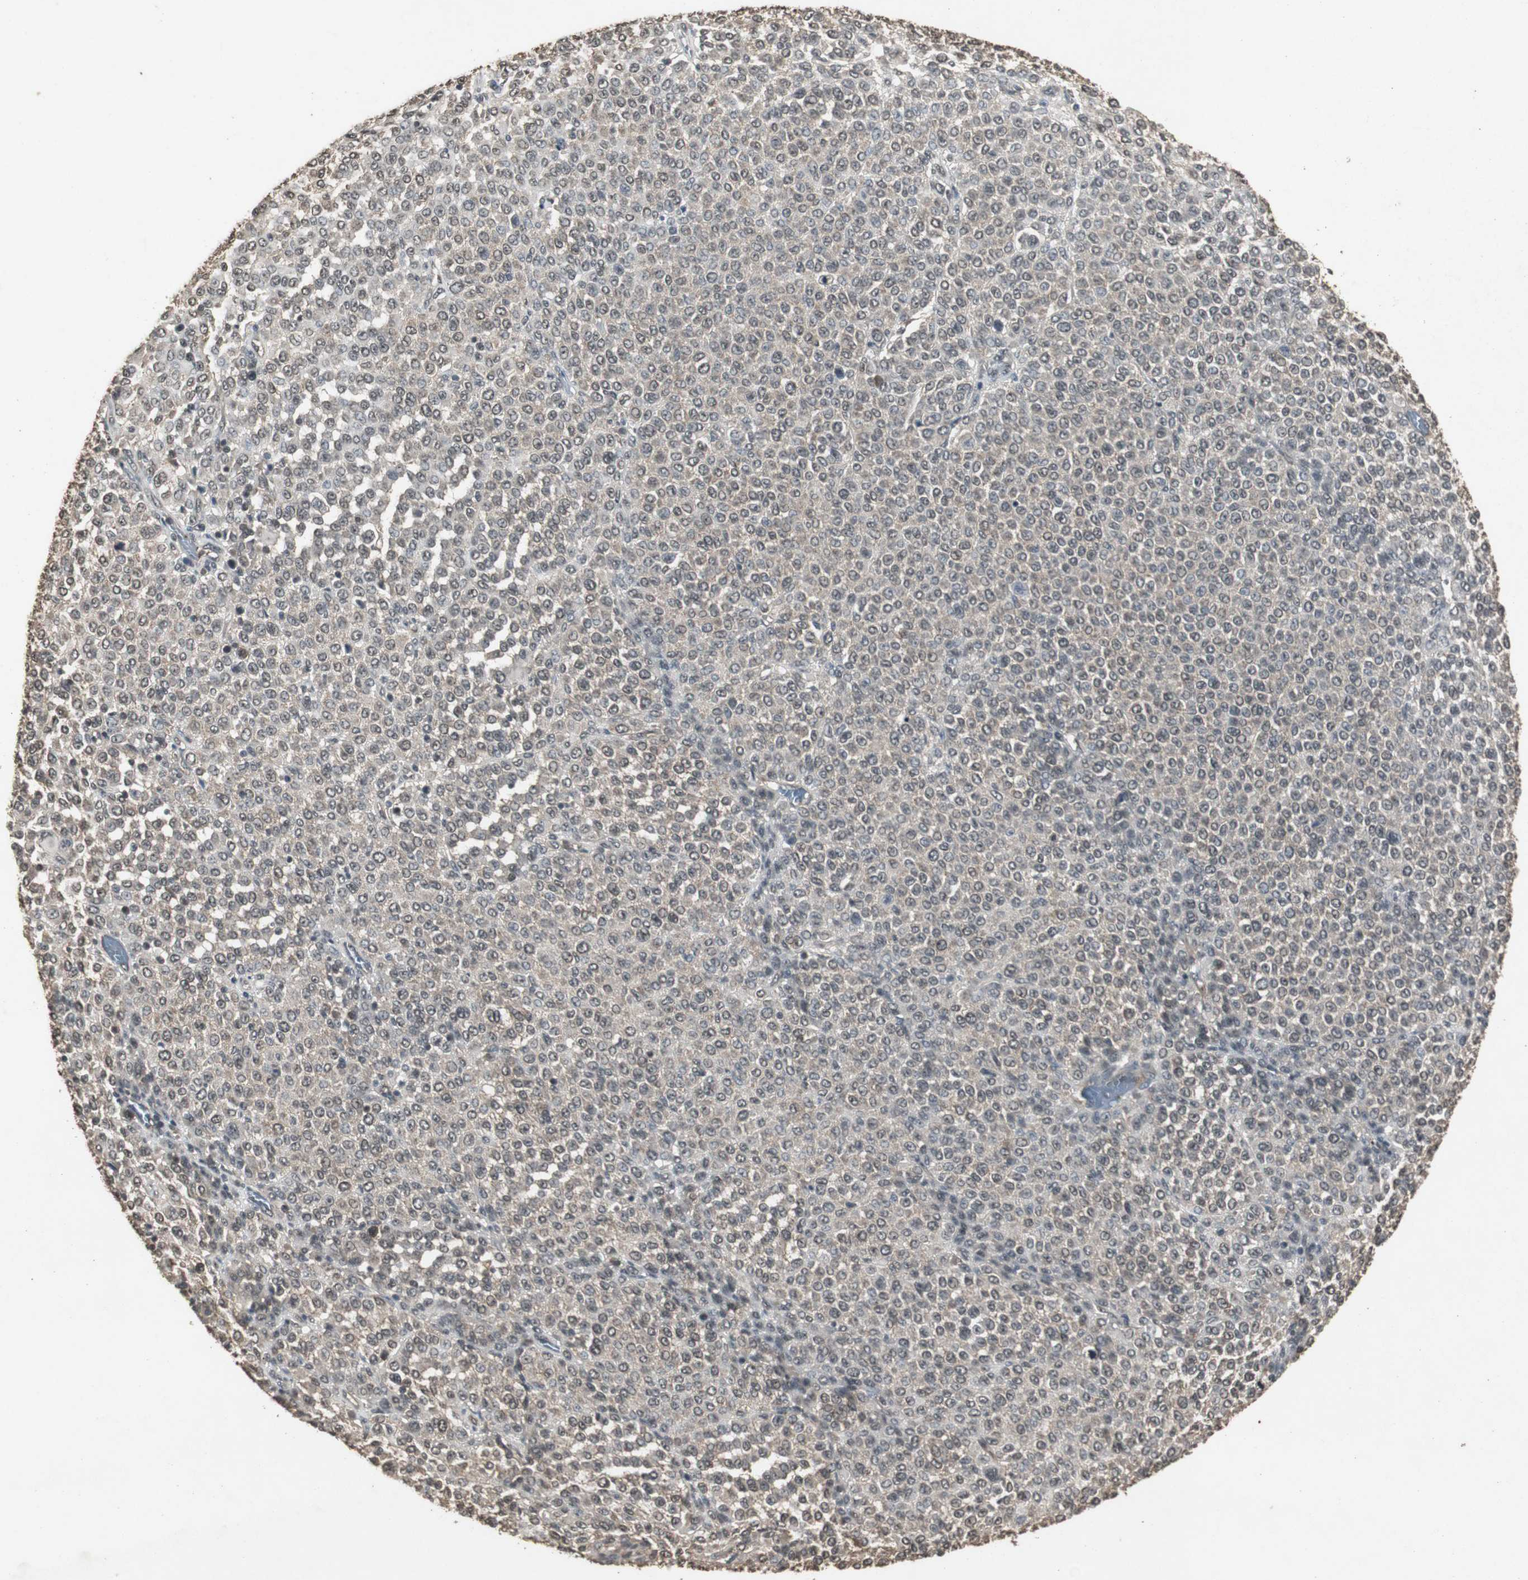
{"staining": {"intensity": "weak", "quantity": ">75%", "location": "cytoplasmic/membranous,nuclear"}, "tissue": "melanoma", "cell_type": "Tumor cells", "image_type": "cancer", "snomed": [{"axis": "morphology", "description": "Malignant melanoma, Metastatic site"}, {"axis": "topography", "description": "Pancreas"}], "caption": "Malignant melanoma (metastatic site) stained with DAB (3,3'-diaminobenzidine) immunohistochemistry exhibits low levels of weak cytoplasmic/membranous and nuclear expression in about >75% of tumor cells.", "gene": "EMX1", "patient": {"sex": "female", "age": 30}}